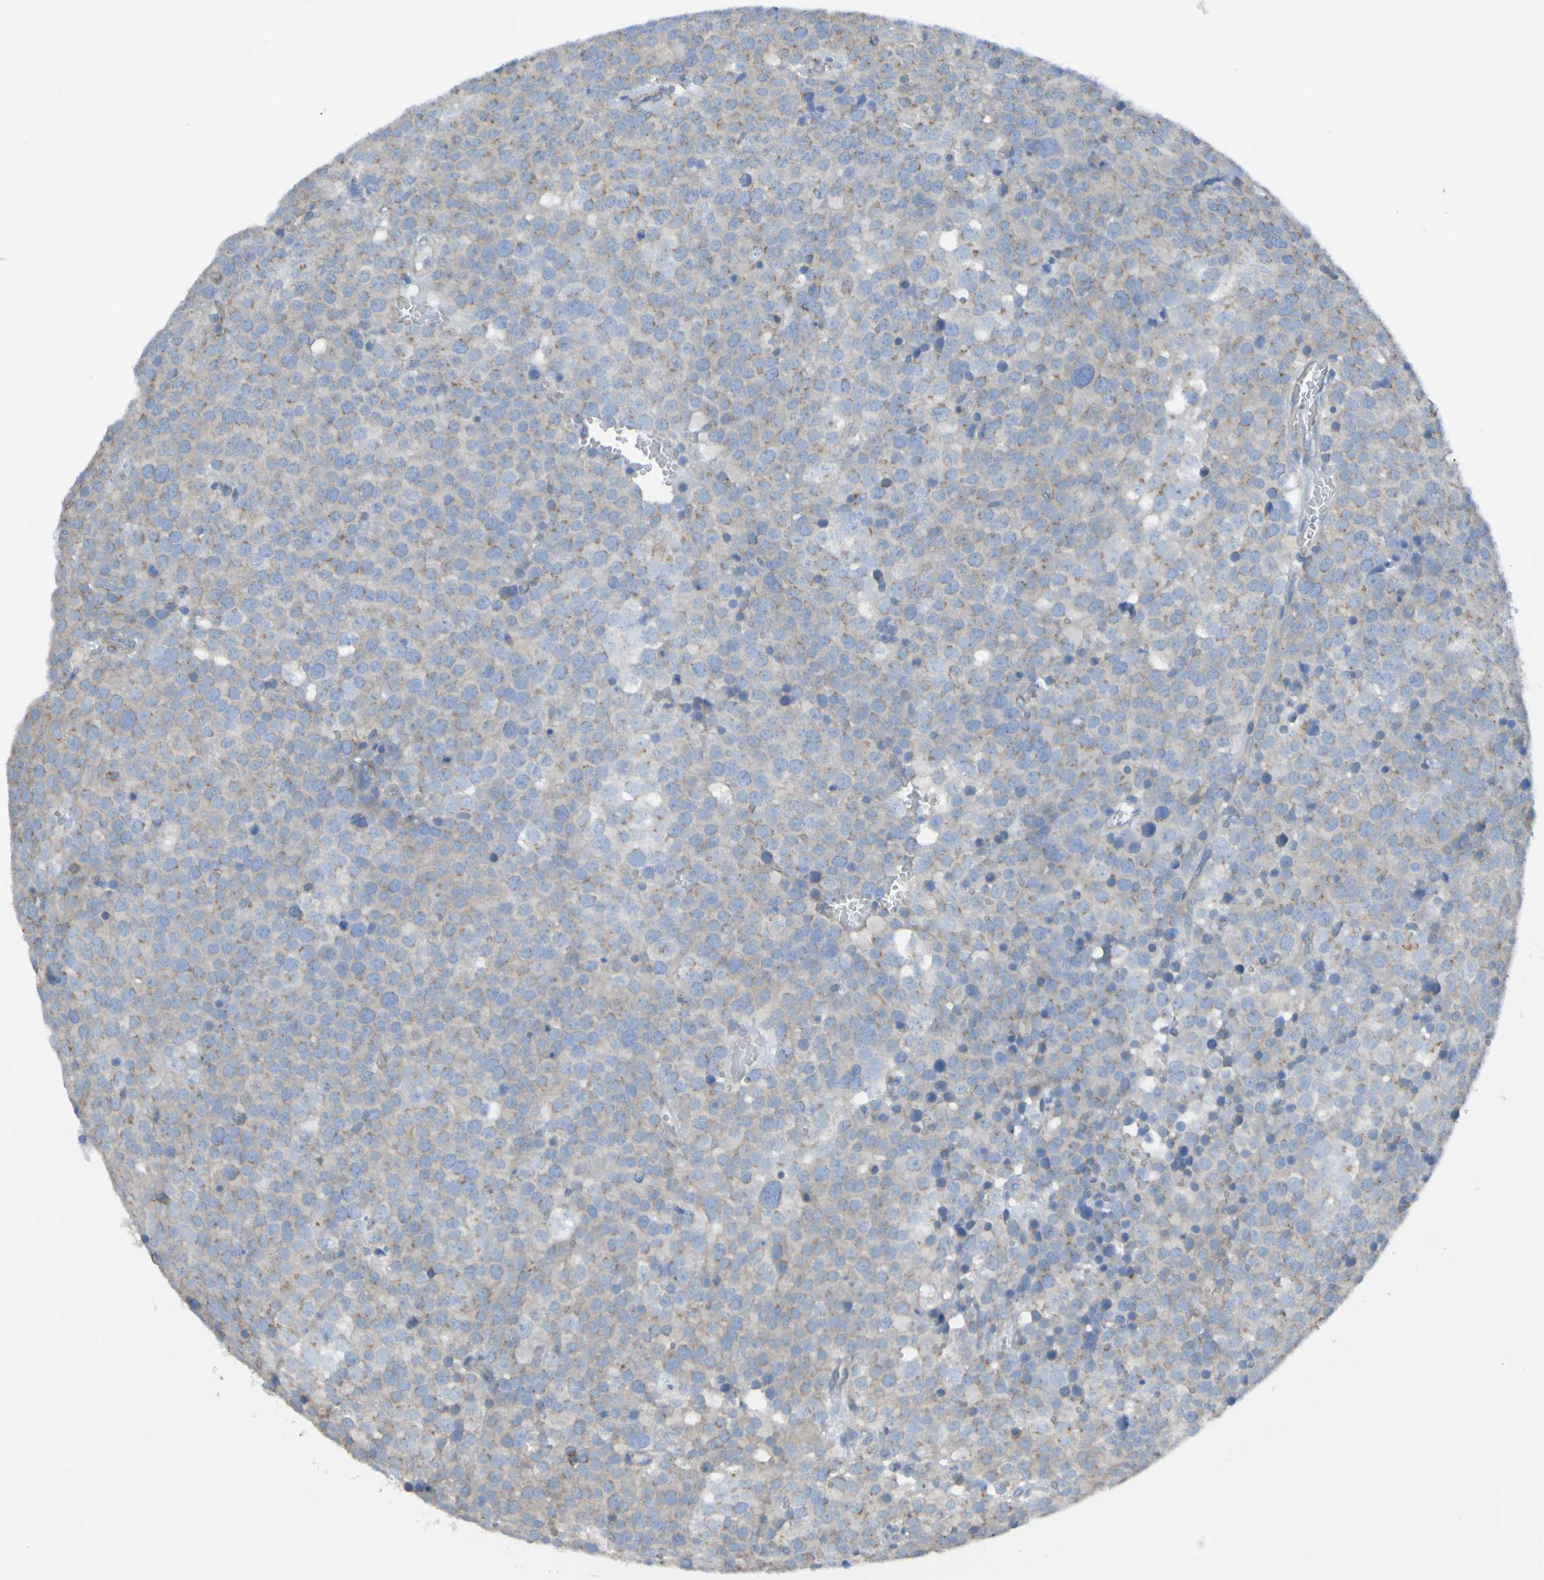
{"staining": {"intensity": "moderate", "quantity": "25%-75%", "location": "cytoplasmic/membranous"}, "tissue": "testis cancer", "cell_type": "Tumor cells", "image_type": "cancer", "snomed": [{"axis": "morphology", "description": "Seminoma, NOS"}, {"axis": "topography", "description": "Testis"}], "caption": "There is medium levels of moderate cytoplasmic/membranous expression in tumor cells of seminoma (testis), as demonstrated by immunohistochemical staining (brown color).", "gene": "MINAR1", "patient": {"sex": "male", "age": 71}}